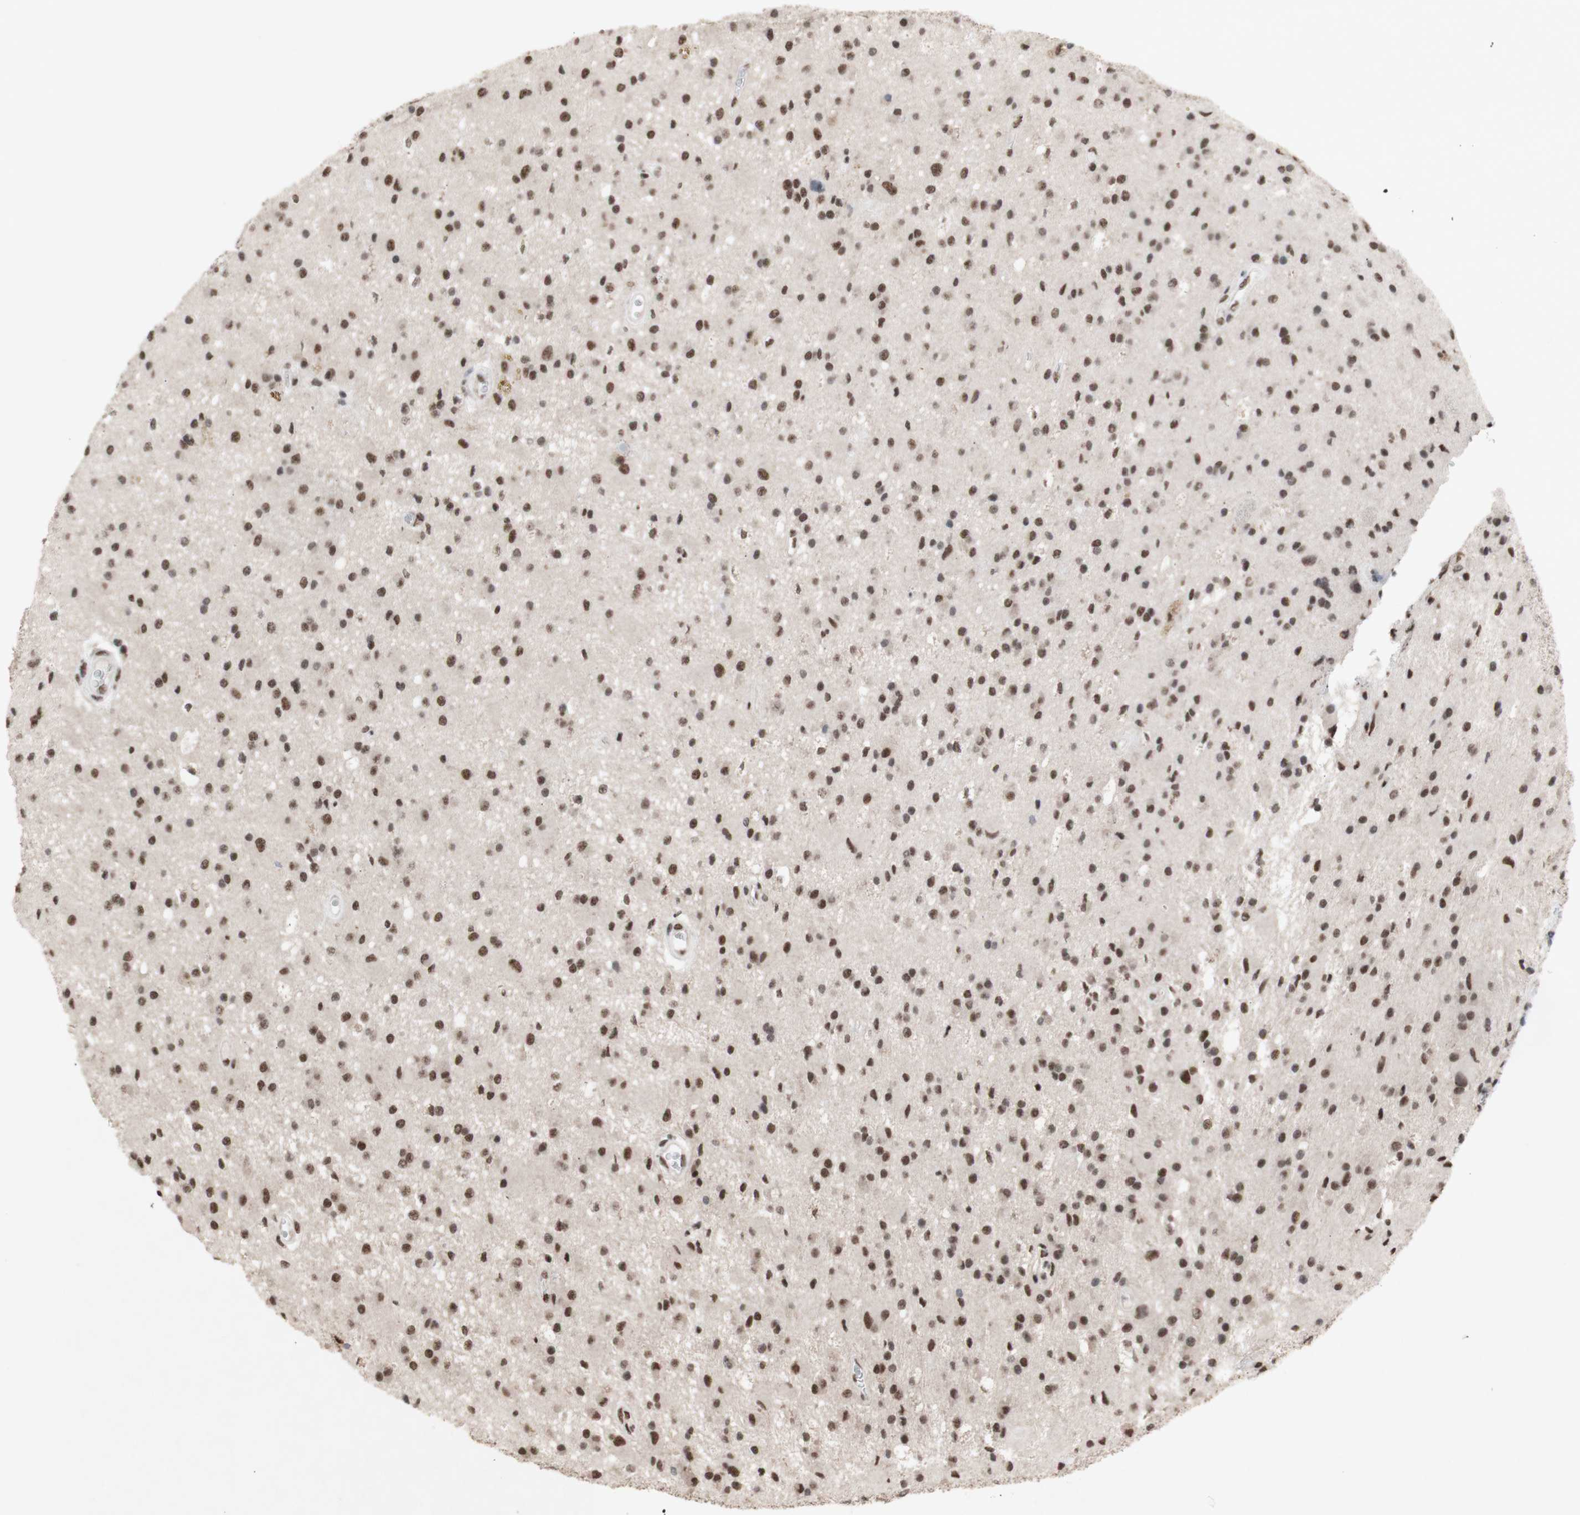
{"staining": {"intensity": "weak", "quantity": ">75%", "location": "nuclear"}, "tissue": "glioma", "cell_type": "Tumor cells", "image_type": "cancer", "snomed": [{"axis": "morphology", "description": "Glioma, malignant, Low grade"}, {"axis": "topography", "description": "Brain"}], "caption": "Glioma stained for a protein (brown) reveals weak nuclear positive expression in approximately >75% of tumor cells.", "gene": "SFPQ", "patient": {"sex": "male", "age": 58}}